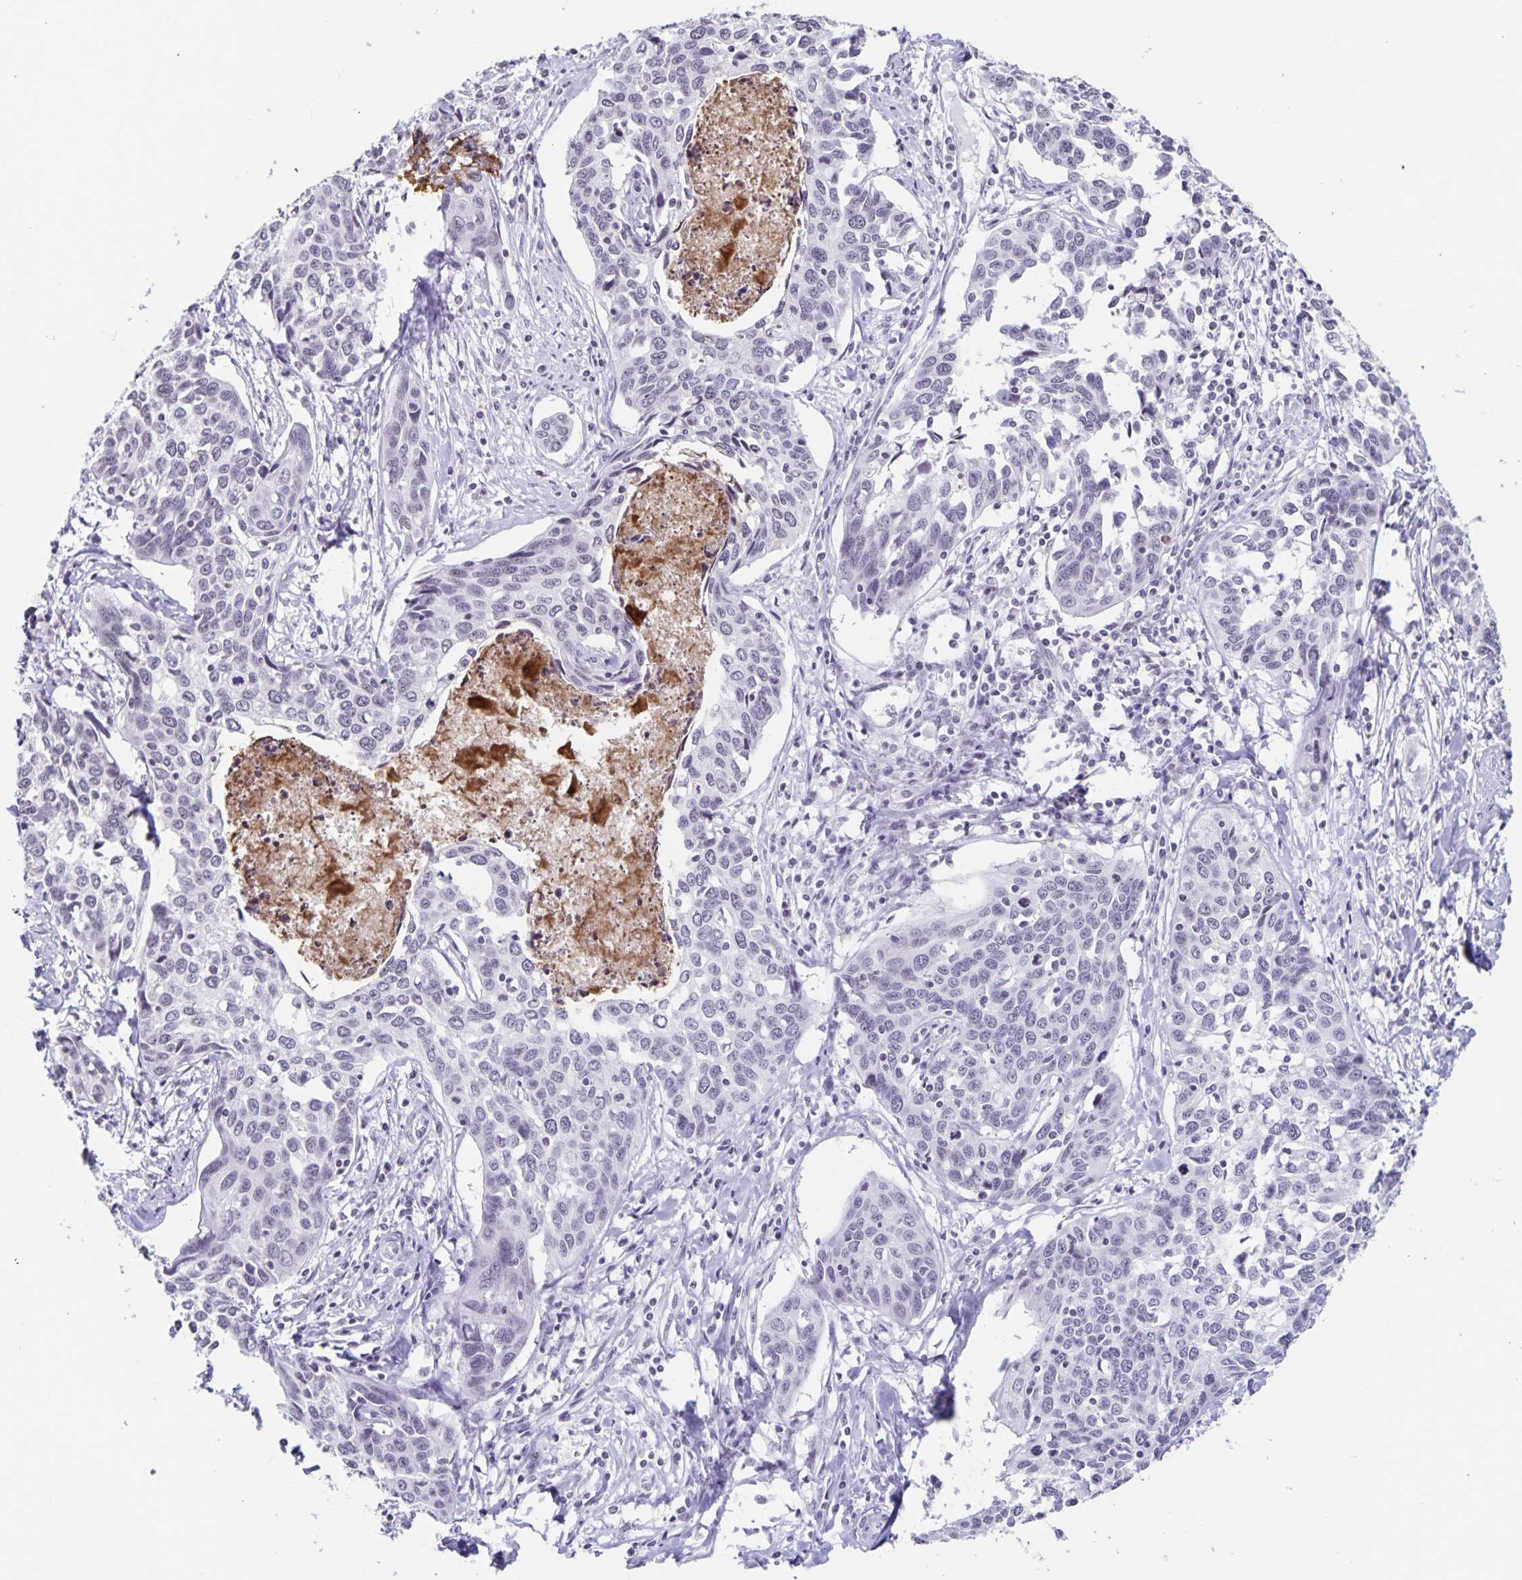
{"staining": {"intensity": "negative", "quantity": "none", "location": "none"}, "tissue": "cervical cancer", "cell_type": "Tumor cells", "image_type": "cancer", "snomed": [{"axis": "morphology", "description": "Squamous cell carcinoma, NOS"}, {"axis": "topography", "description": "Cervix"}], "caption": "Immunohistochemistry of human cervical cancer demonstrates no staining in tumor cells.", "gene": "LCE6A", "patient": {"sex": "female", "age": 31}}